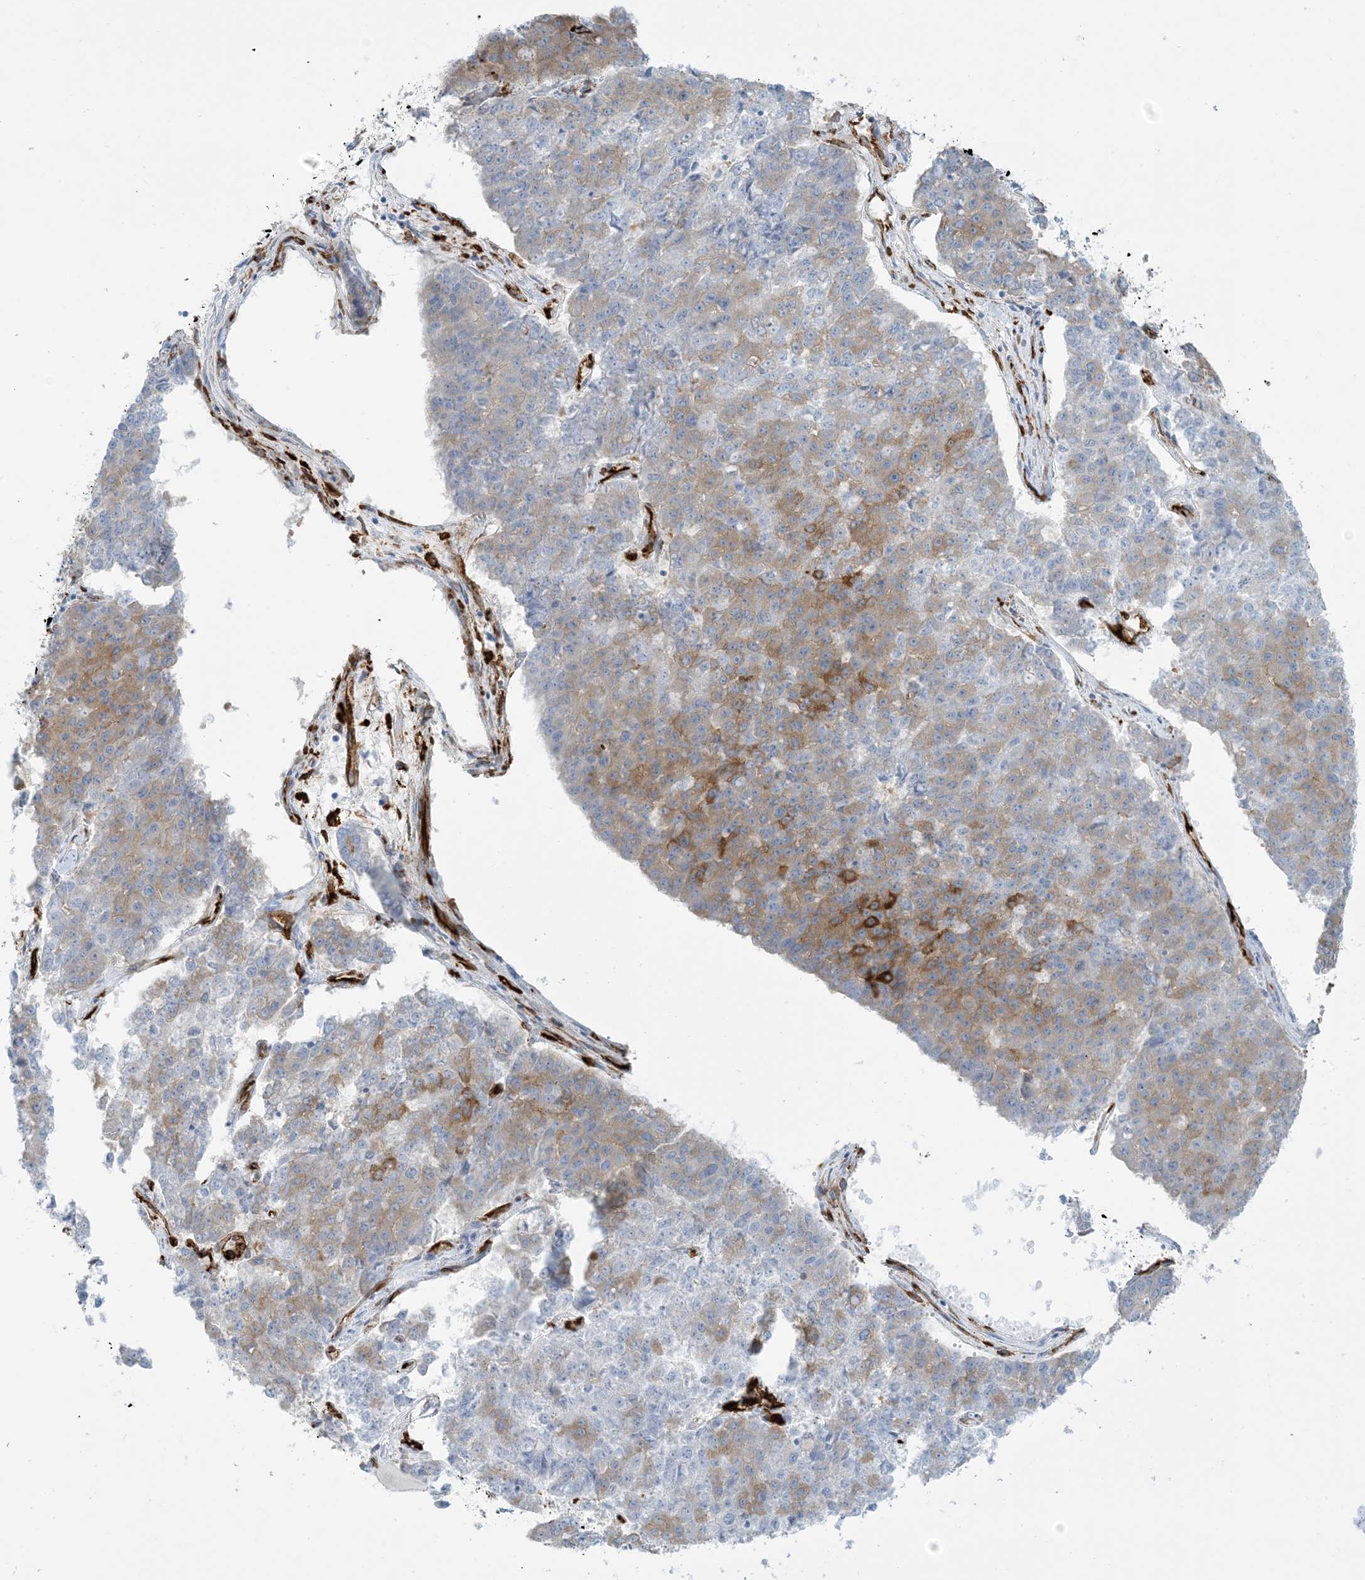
{"staining": {"intensity": "moderate", "quantity": ">75%", "location": "cytoplasmic/membranous"}, "tissue": "pancreatic cancer", "cell_type": "Tumor cells", "image_type": "cancer", "snomed": [{"axis": "morphology", "description": "Adenocarcinoma, NOS"}, {"axis": "topography", "description": "Pancreas"}], "caption": "Brown immunohistochemical staining in adenocarcinoma (pancreatic) shows moderate cytoplasmic/membranous staining in about >75% of tumor cells.", "gene": "EPS8L3", "patient": {"sex": "male", "age": 50}}